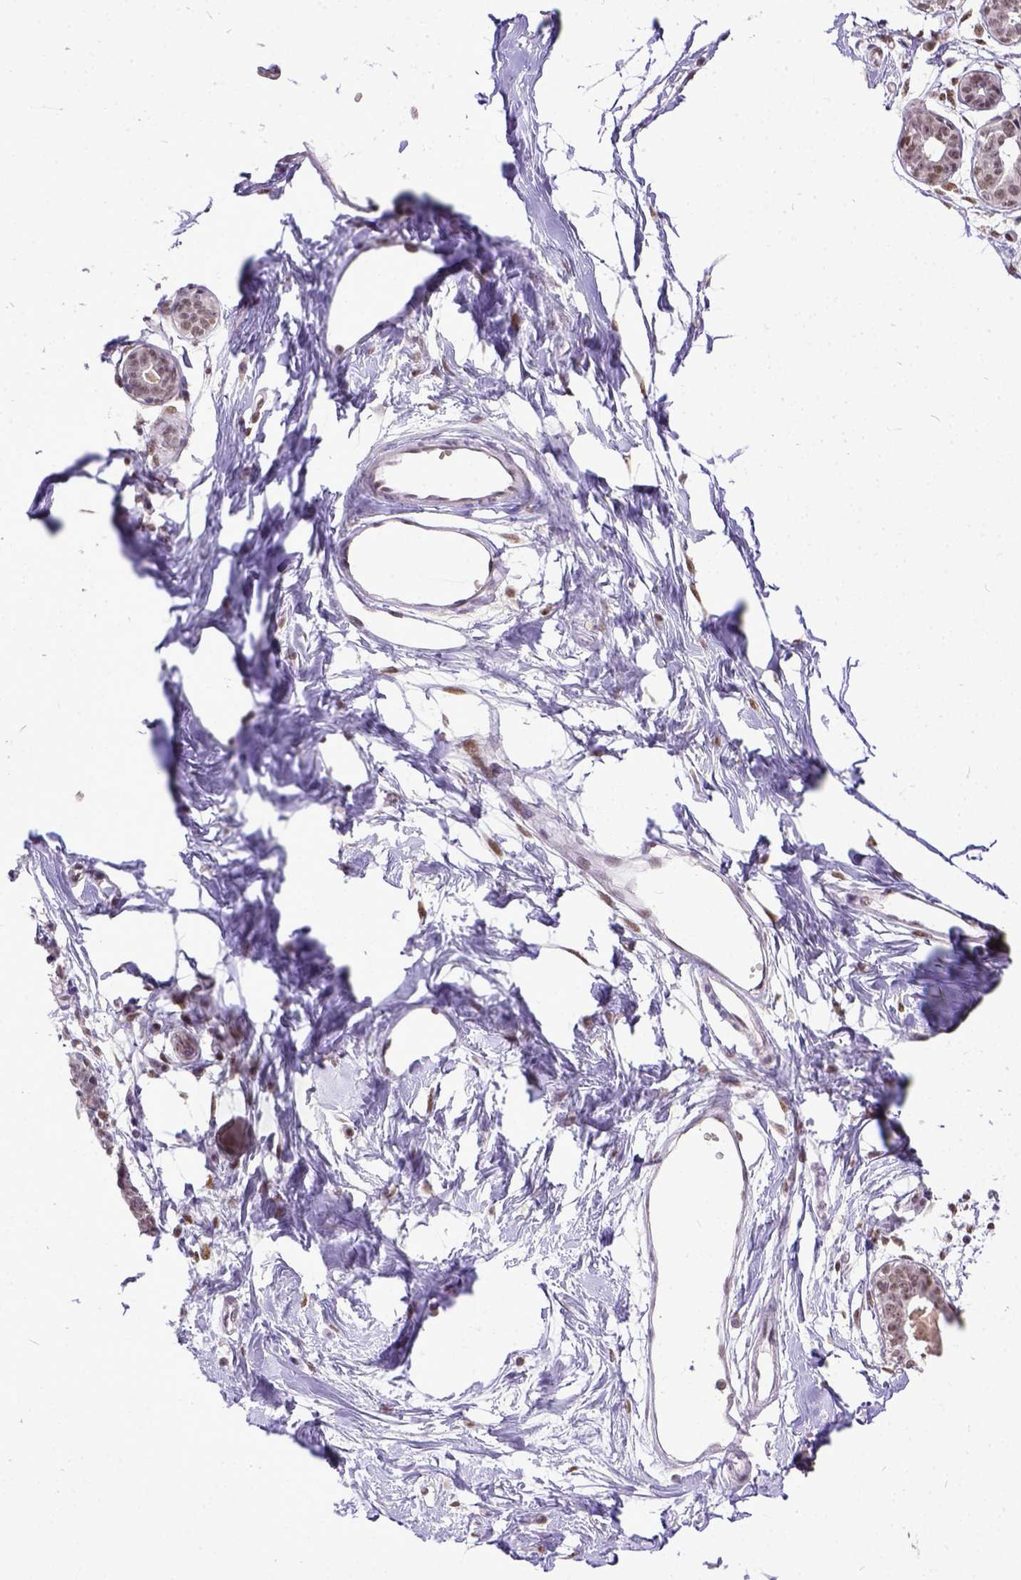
{"staining": {"intensity": "moderate", "quantity": ">75%", "location": "nuclear"}, "tissue": "breast", "cell_type": "Adipocytes", "image_type": "normal", "snomed": [{"axis": "morphology", "description": "Normal tissue, NOS"}, {"axis": "topography", "description": "Breast"}], "caption": "An immunohistochemistry histopathology image of normal tissue is shown. Protein staining in brown labels moderate nuclear positivity in breast within adipocytes. The protein of interest is shown in brown color, while the nuclei are stained blue.", "gene": "ERCC1", "patient": {"sex": "female", "age": 45}}